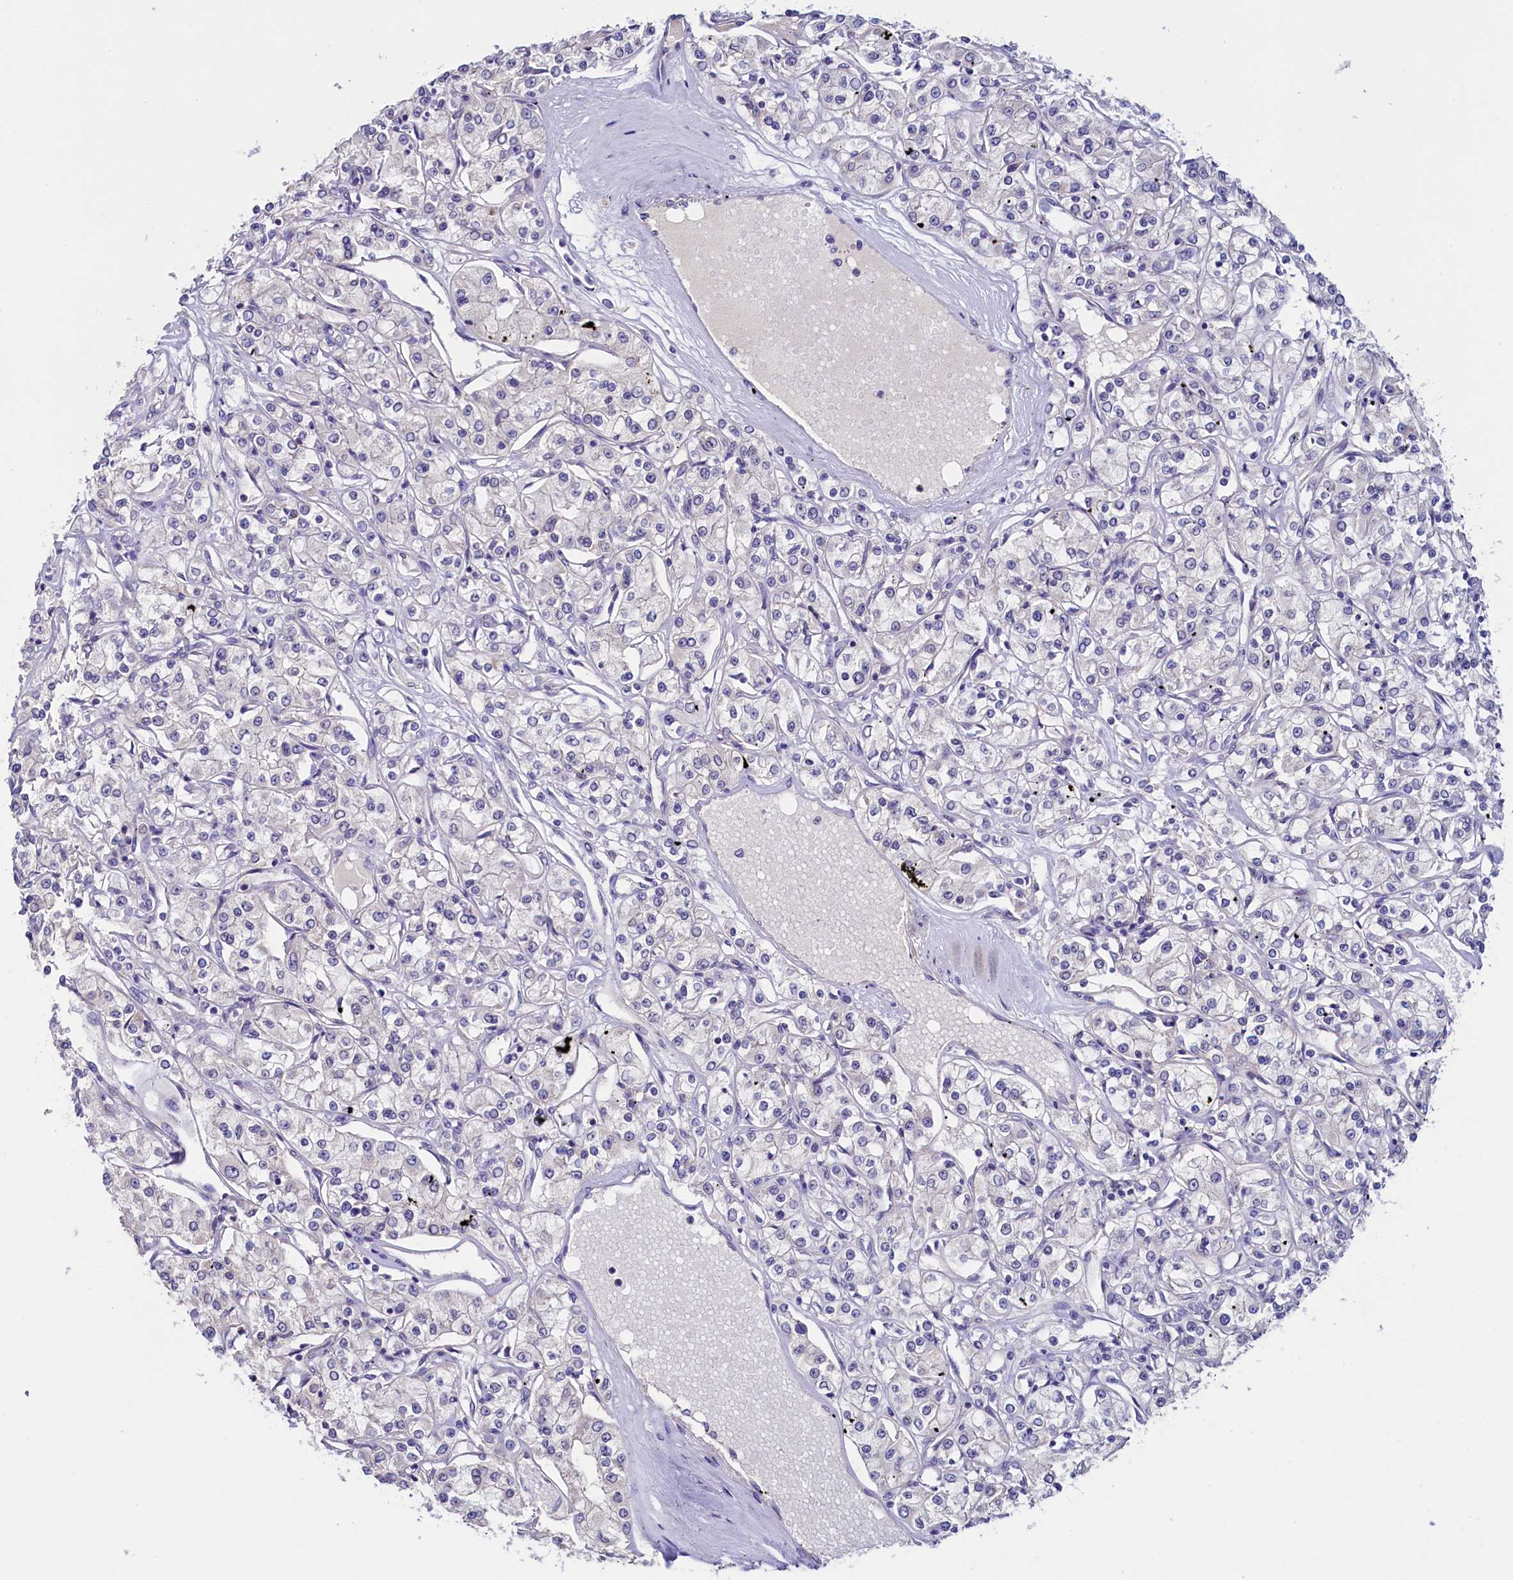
{"staining": {"intensity": "negative", "quantity": "none", "location": "none"}, "tissue": "renal cancer", "cell_type": "Tumor cells", "image_type": "cancer", "snomed": [{"axis": "morphology", "description": "Adenocarcinoma, NOS"}, {"axis": "topography", "description": "Kidney"}], "caption": "The immunohistochemistry (IHC) image has no significant staining in tumor cells of renal adenocarcinoma tissue. (DAB (3,3'-diaminobenzidine) IHC visualized using brightfield microscopy, high magnification).", "gene": "FLYWCH2", "patient": {"sex": "female", "age": 59}}